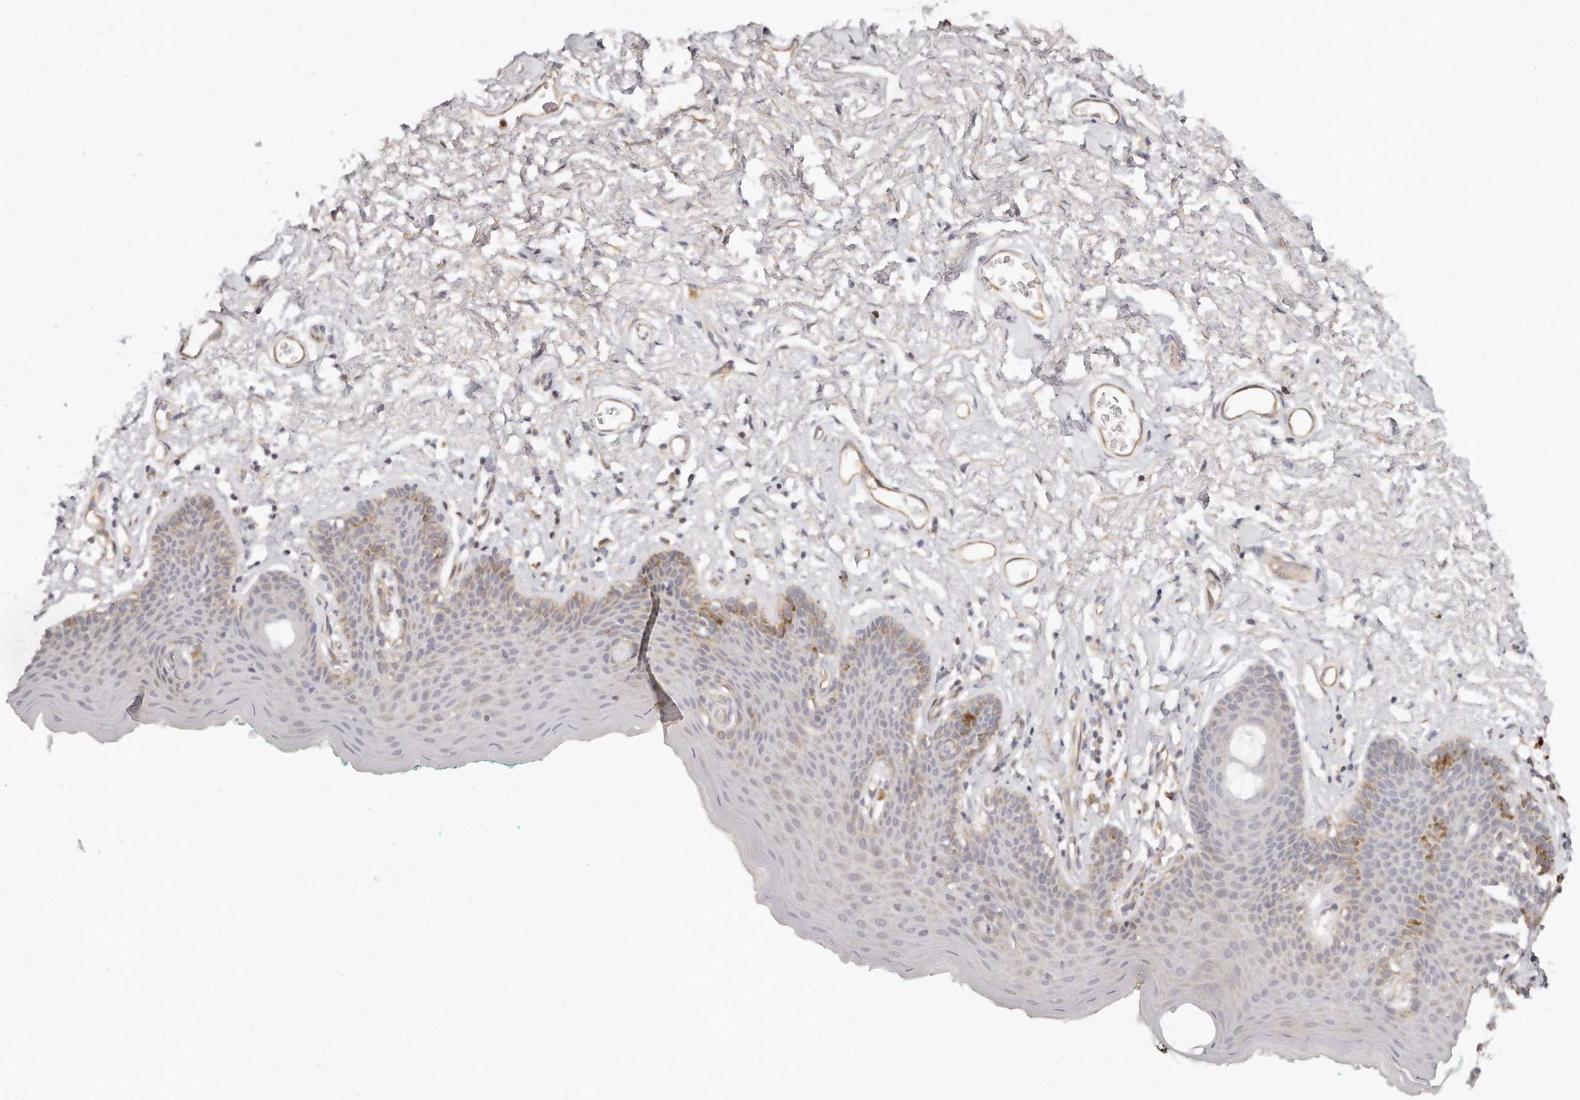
{"staining": {"intensity": "weak", "quantity": "25%-75%", "location": "cytoplasmic/membranous"}, "tissue": "skin", "cell_type": "Epidermal cells", "image_type": "normal", "snomed": [{"axis": "morphology", "description": "Normal tissue, NOS"}, {"axis": "topography", "description": "Vulva"}], "caption": "The histopathology image displays immunohistochemical staining of normal skin. There is weak cytoplasmic/membranous expression is present in approximately 25%-75% of epidermal cells. (IHC, brightfield microscopy, high magnification).", "gene": "TTLL4", "patient": {"sex": "female", "age": 66}}